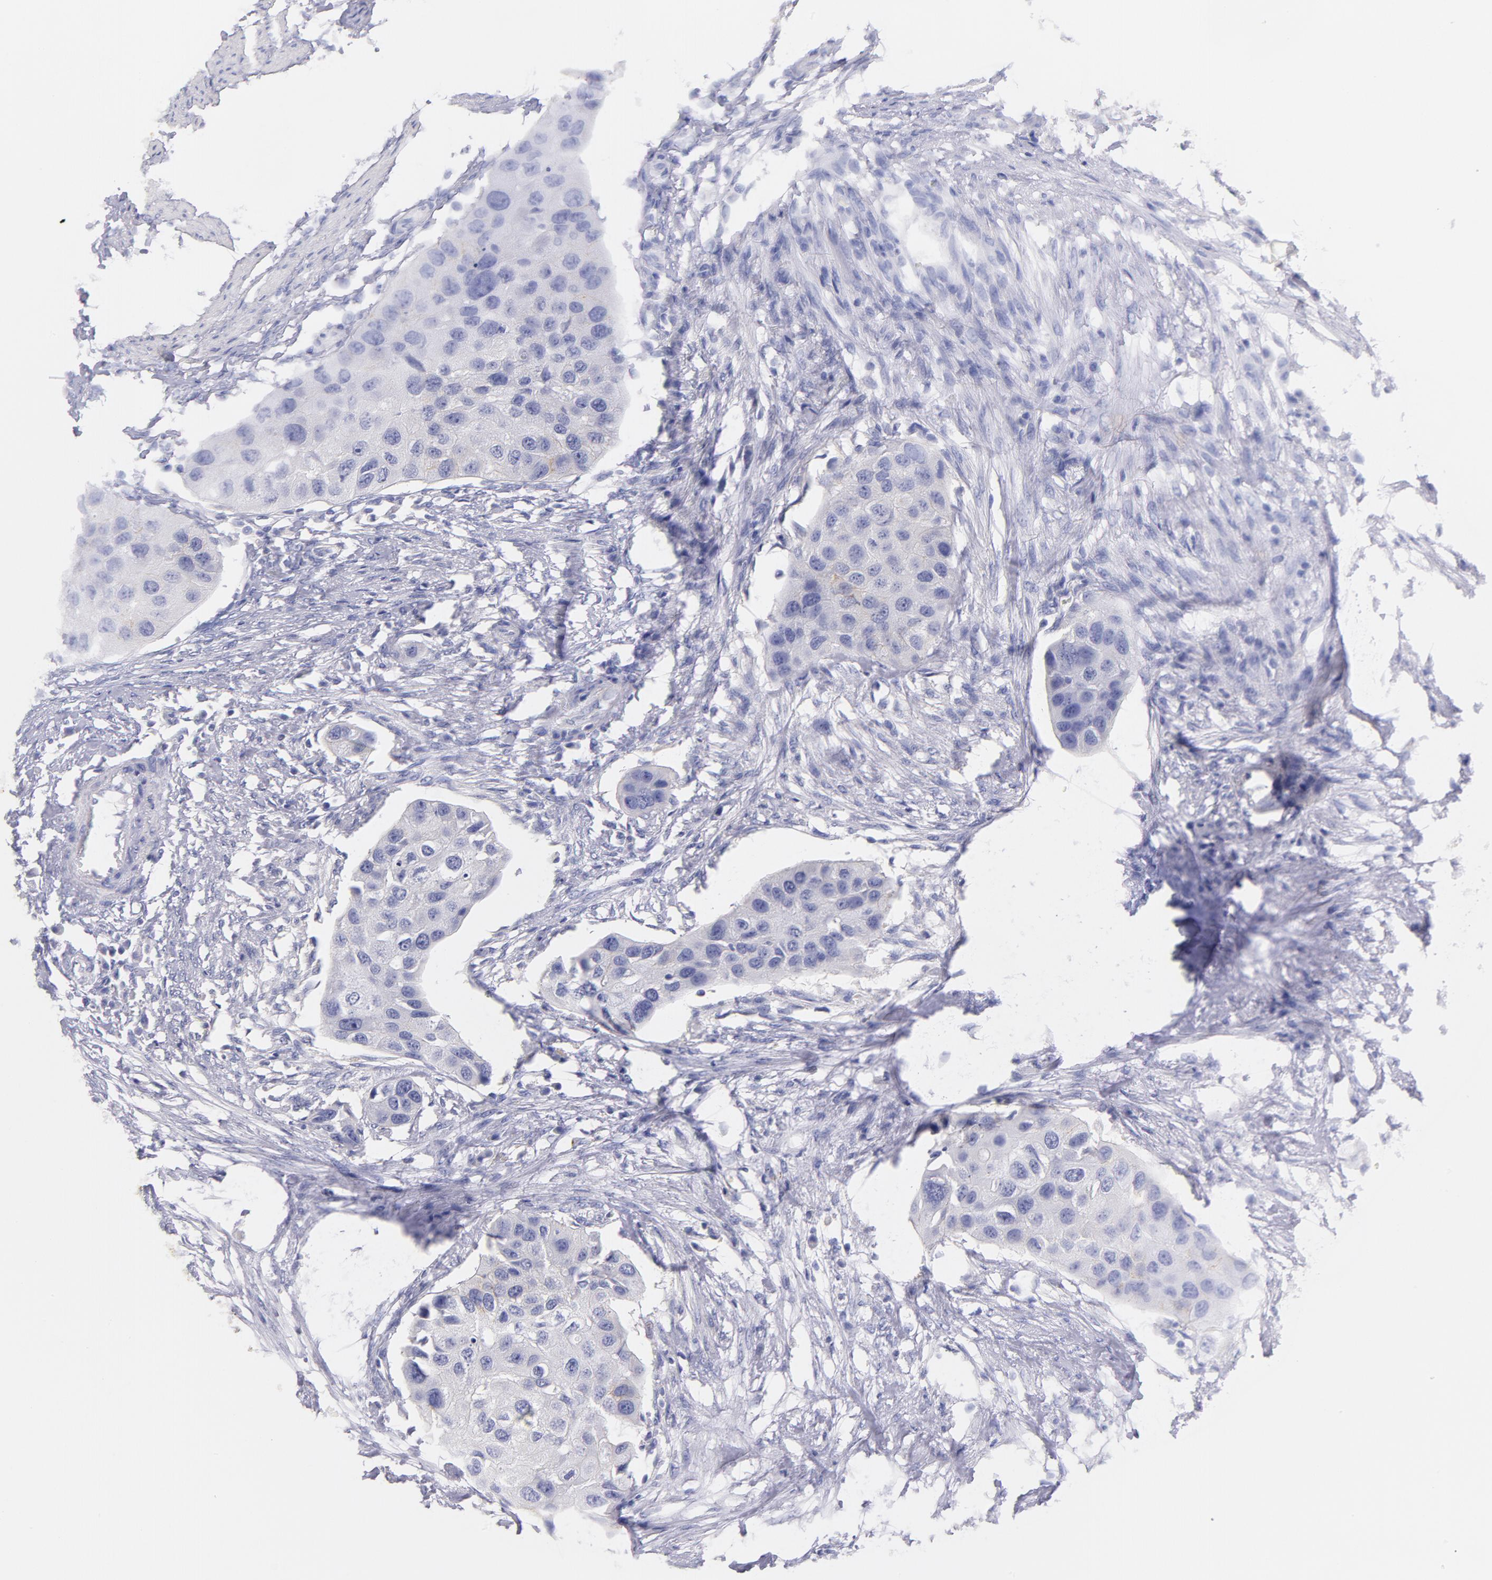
{"staining": {"intensity": "negative", "quantity": "none", "location": "none"}, "tissue": "urothelial cancer", "cell_type": "Tumor cells", "image_type": "cancer", "snomed": [{"axis": "morphology", "description": "Urothelial carcinoma, High grade"}, {"axis": "topography", "description": "Urinary bladder"}], "caption": "Urothelial cancer was stained to show a protein in brown. There is no significant staining in tumor cells.", "gene": "CD44", "patient": {"sex": "male", "age": 55}}